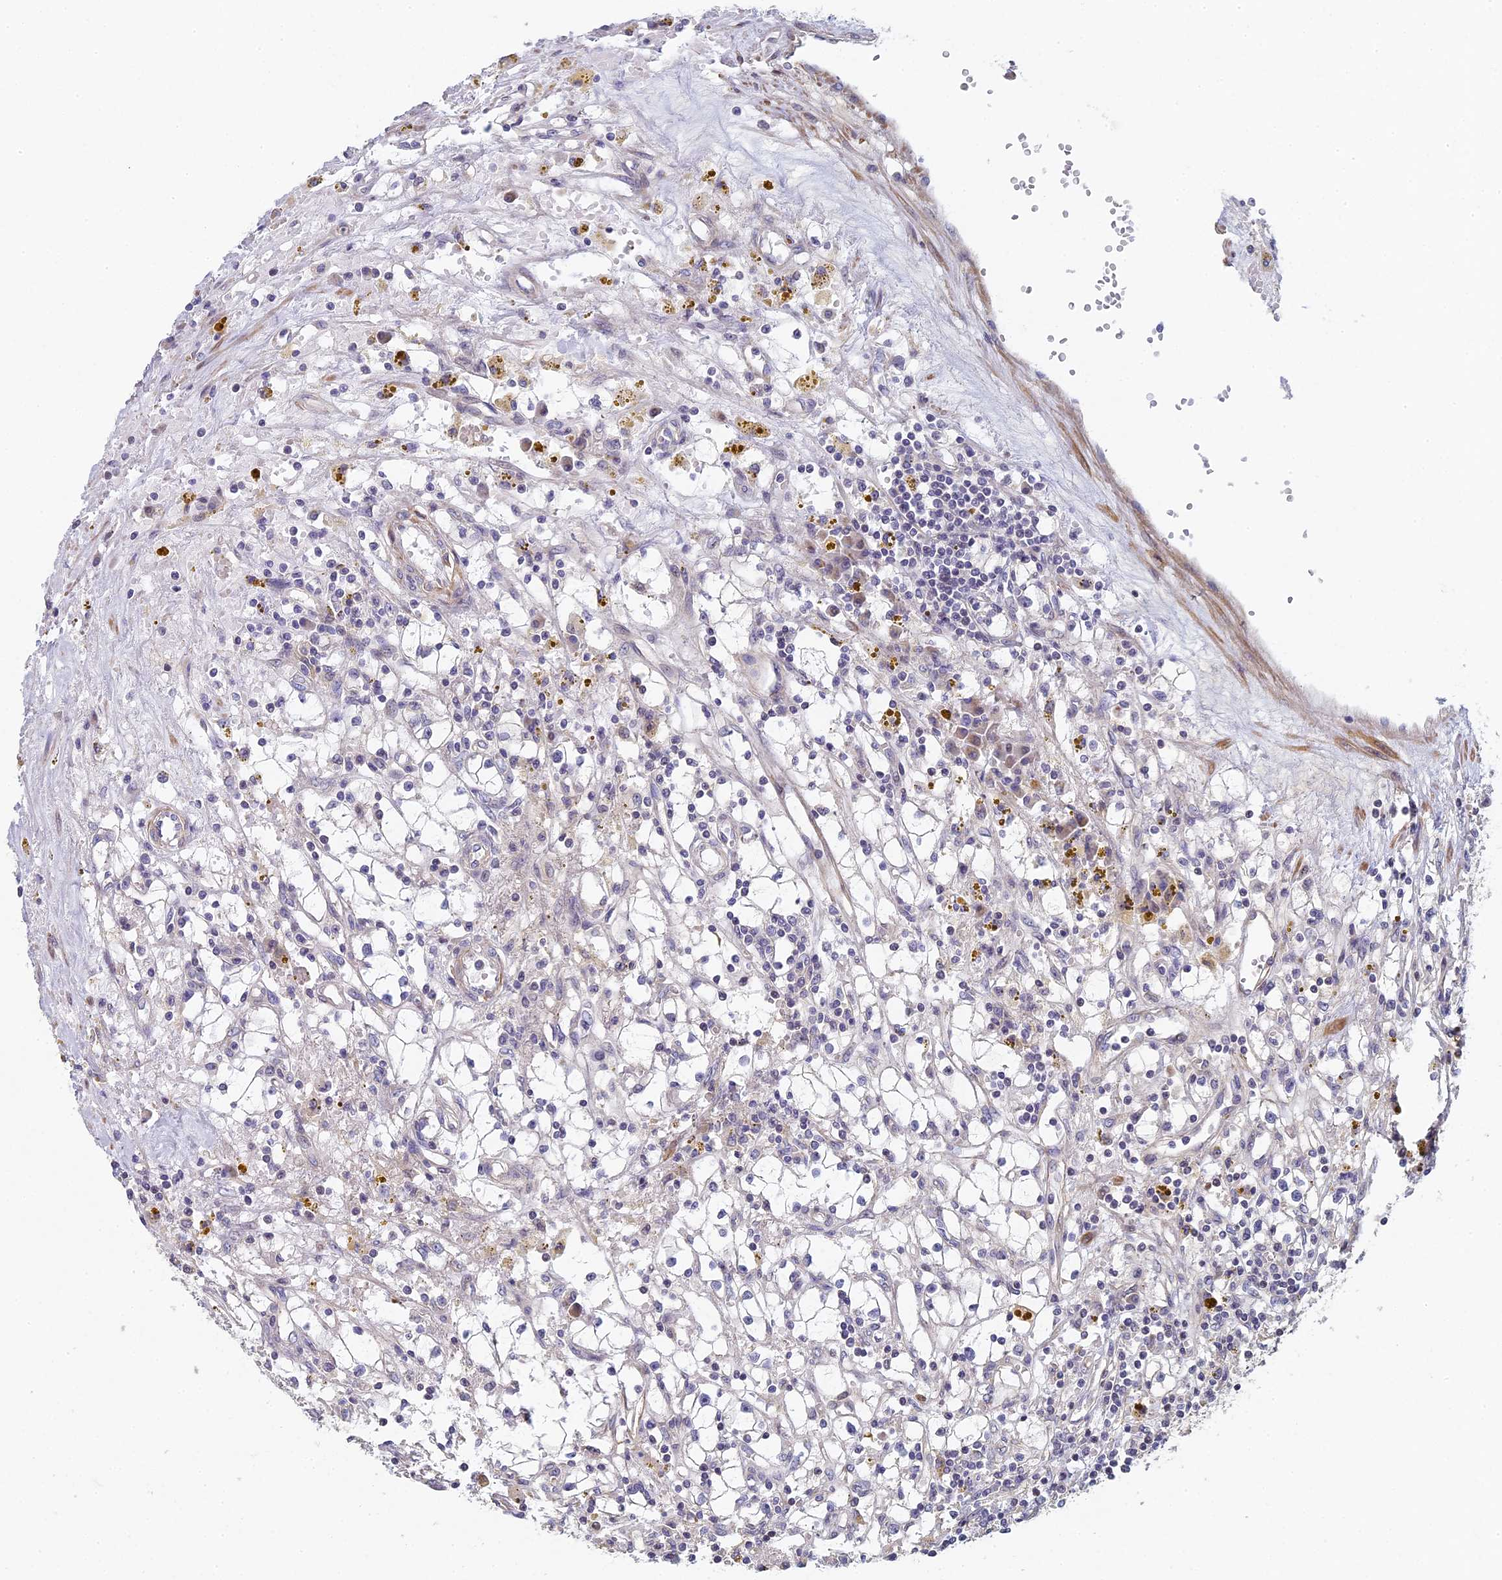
{"staining": {"intensity": "negative", "quantity": "none", "location": "none"}, "tissue": "renal cancer", "cell_type": "Tumor cells", "image_type": "cancer", "snomed": [{"axis": "morphology", "description": "Adenocarcinoma, NOS"}, {"axis": "topography", "description": "Kidney"}], "caption": "Human renal adenocarcinoma stained for a protein using immunohistochemistry demonstrates no positivity in tumor cells.", "gene": "DIXDC1", "patient": {"sex": "male", "age": 56}}